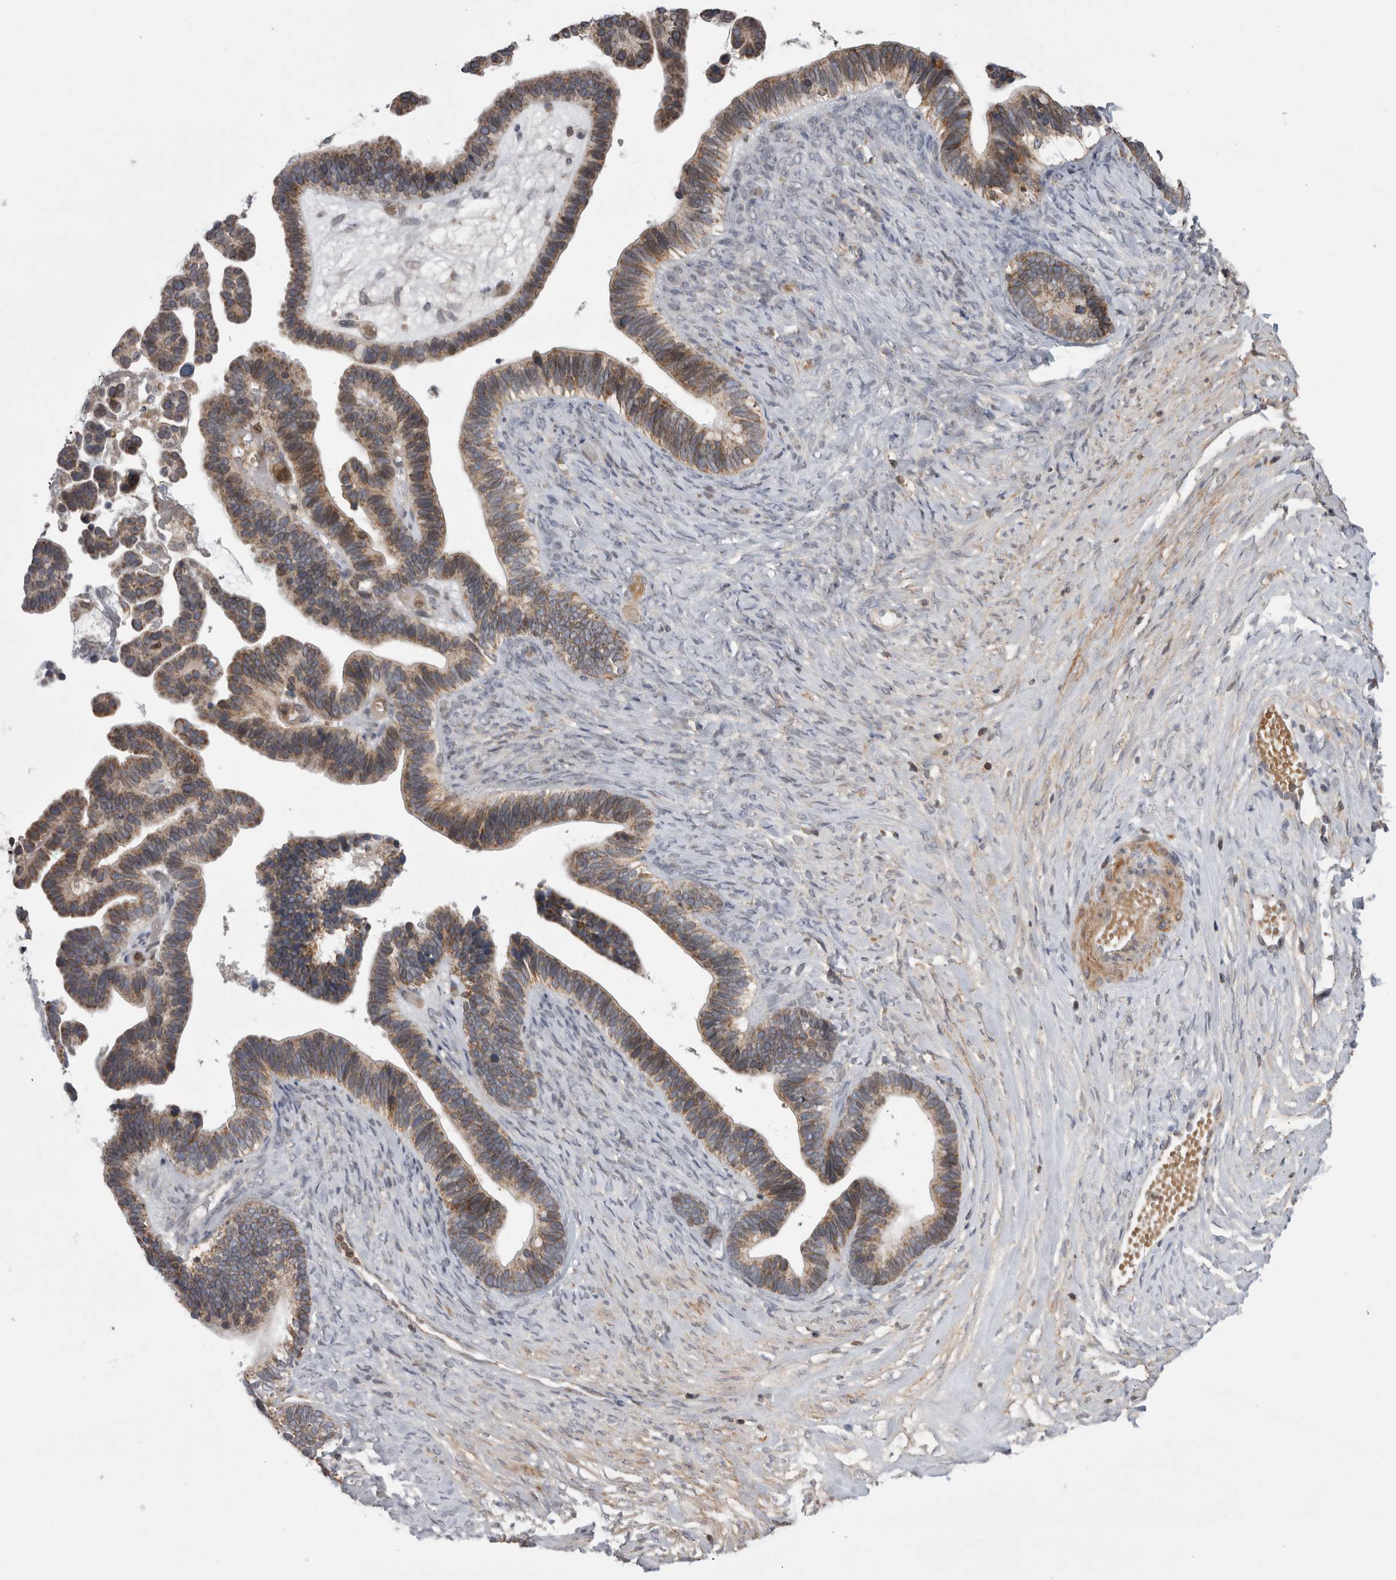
{"staining": {"intensity": "weak", "quantity": ">75%", "location": "cytoplasmic/membranous"}, "tissue": "ovarian cancer", "cell_type": "Tumor cells", "image_type": "cancer", "snomed": [{"axis": "morphology", "description": "Cystadenocarcinoma, serous, NOS"}, {"axis": "topography", "description": "Ovary"}], "caption": "Immunohistochemical staining of human ovarian serous cystadenocarcinoma demonstrates low levels of weak cytoplasmic/membranous staining in approximately >75% of tumor cells. Using DAB (3,3'-diaminobenzidine) (brown) and hematoxylin (blue) stains, captured at high magnification using brightfield microscopy.", "gene": "DARS2", "patient": {"sex": "female", "age": 56}}